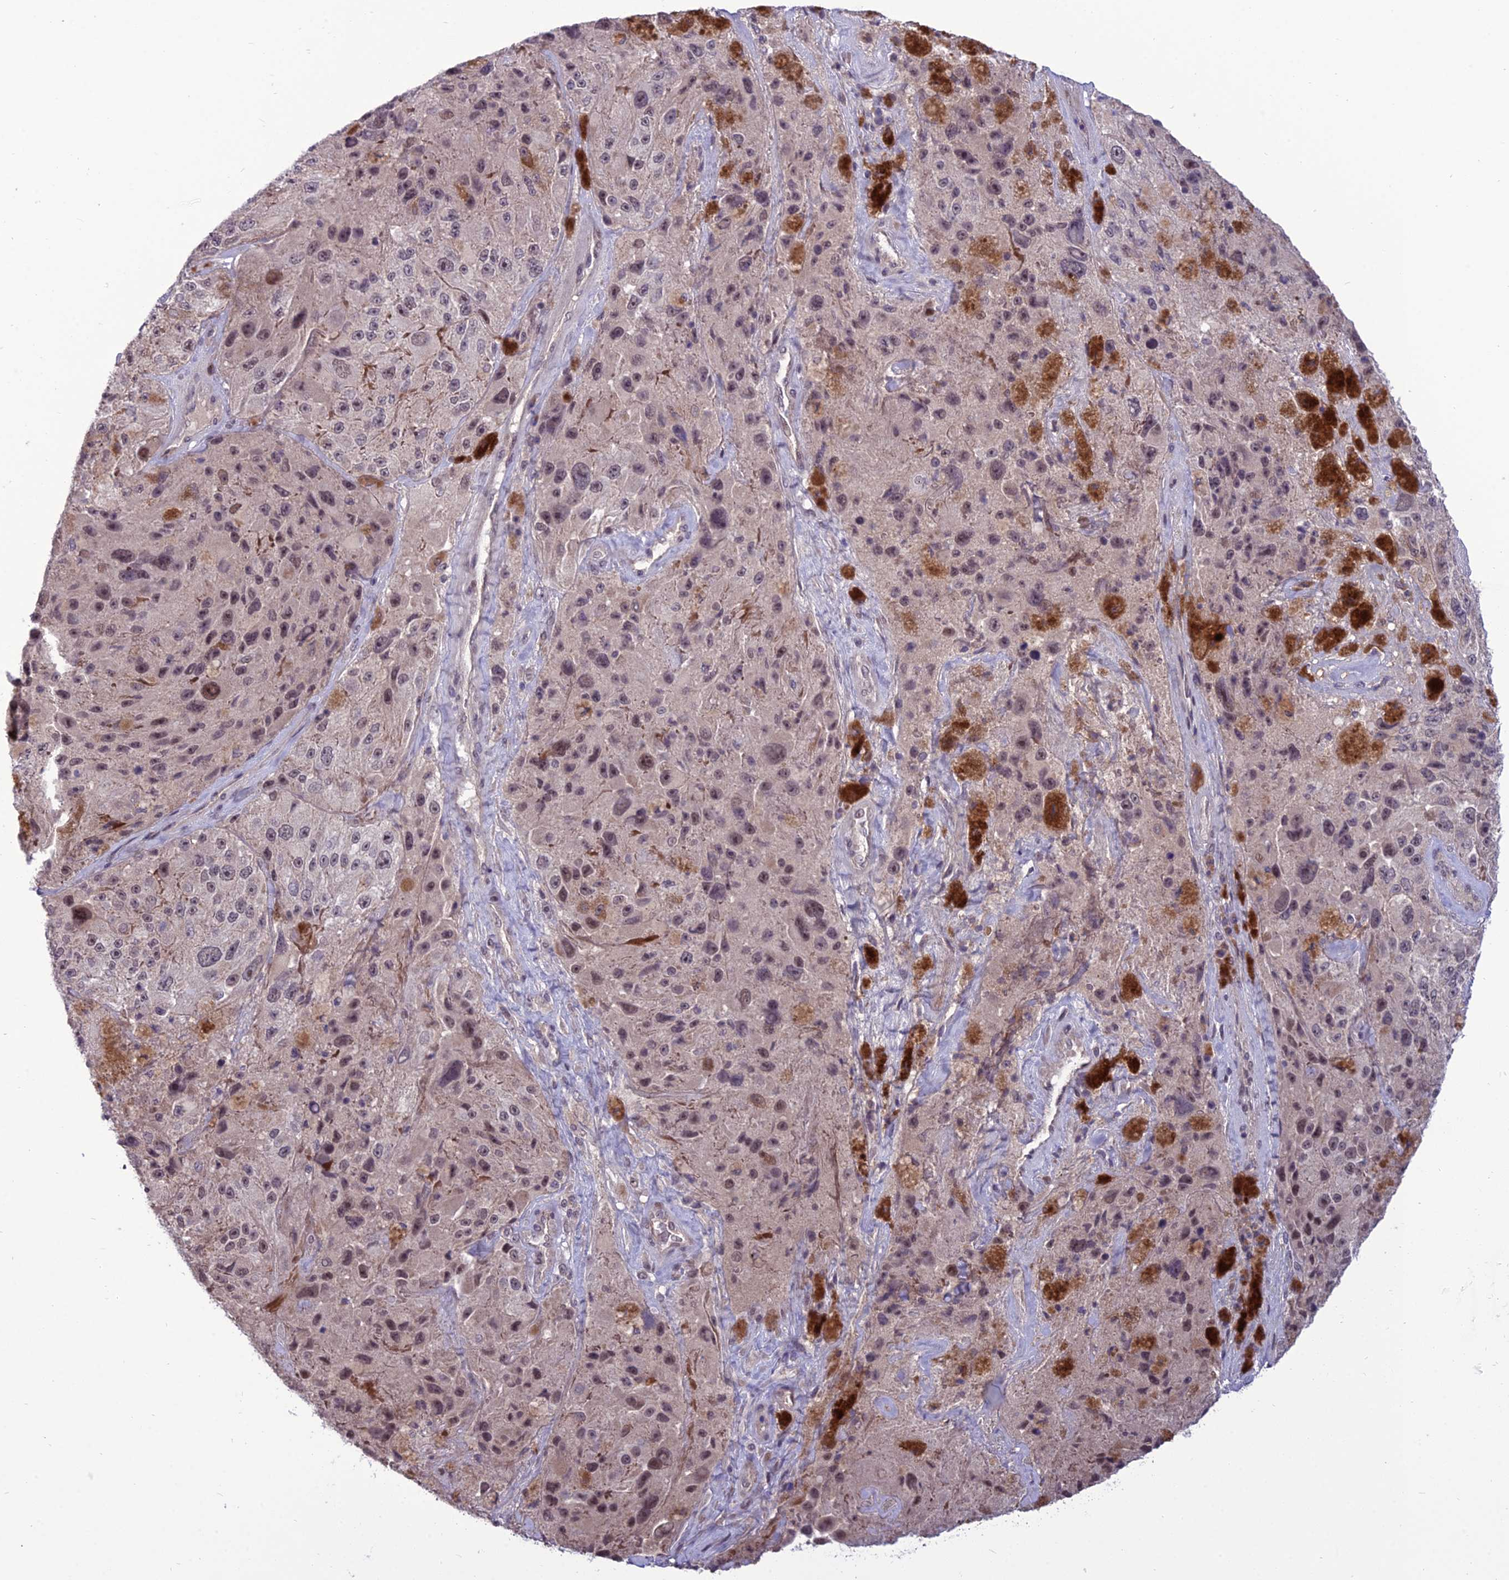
{"staining": {"intensity": "weak", "quantity": "25%-75%", "location": "nuclear"}, "tissue": "melanoma", "cell_type": "Tumor cells", "image_type": "cancer", "snomed": [{"axis": "morphology", "description": "Malignant melanoma, Metastatic site"}, {"axis": "topography", "description": "Lymph node"}], "caption": "IHC micrograph of human malignant melanoma (metastatic site) stained for a protein (brown), which reveals low levels of weak nuclear staining in about 25%-75% of tumor cells.", "gene": "FBRS", "patient": {"sex": "male", "age": 62}}